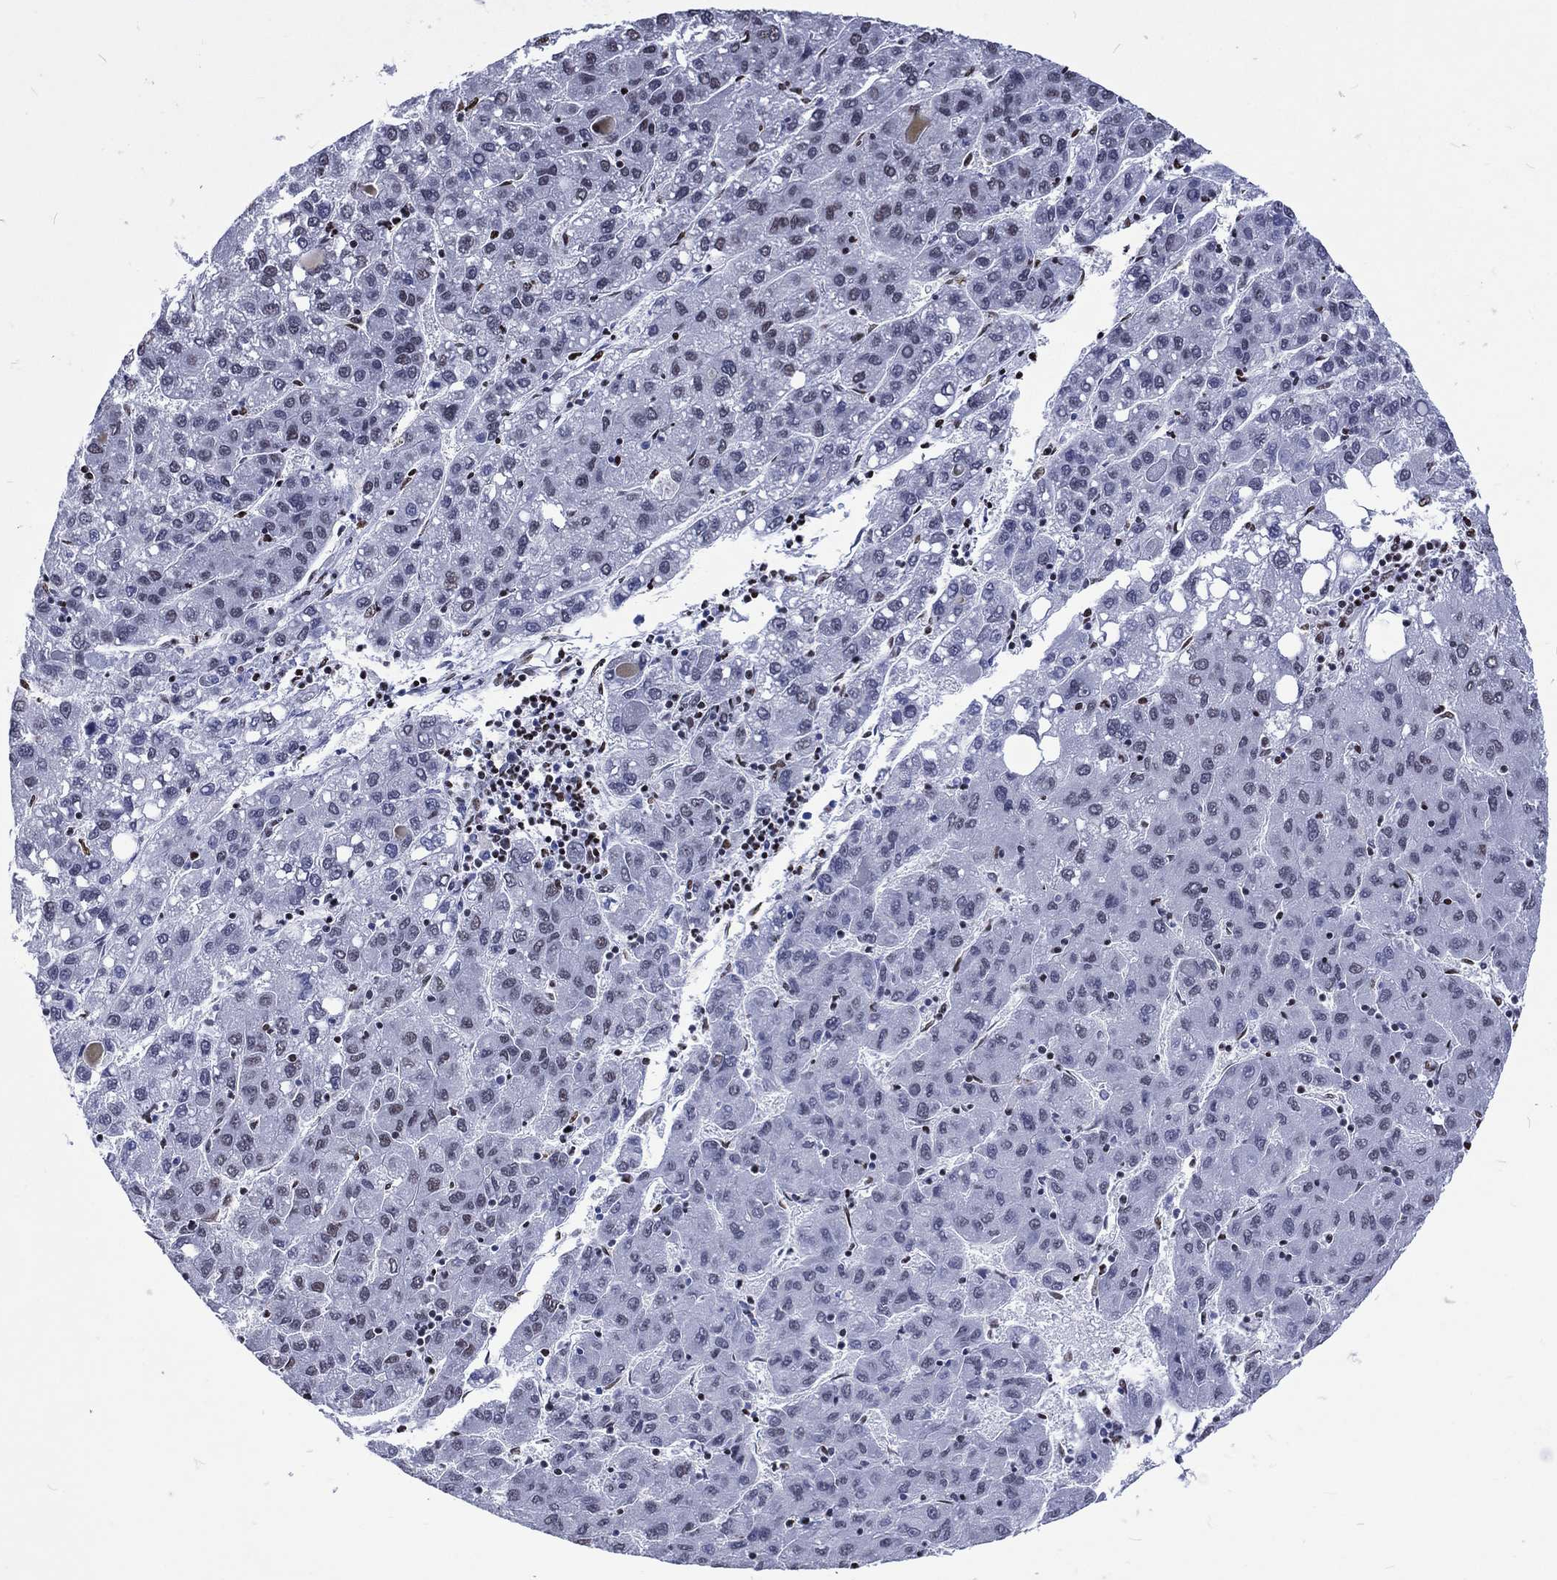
{"staining": {"intensity": "negative", "quantity": "none", "location": "none"}, "tissue": "liver cancer", "cell_type": "Tumor cells", "image_type": "cancer", "snomed": [{"axis": "morphology", "description": "Carcinoma, Hepatocellular, NOS"}, {"axis": "topography", "description": "Liver"}], "caption": "This micrograph is of liver cancer (hepatocellular carcinoma) stained with IHC to label a protein in brown with the nuclei are counter-stained blue. There is no expression in tumor cells. (Brightfield microscopy of DAB (3,3'-diaminobenzidine) immunohistochemistry (IHC) at high magnification).", "gene": "RETREG2", "patient": {"sex": "female", "age": 82}}